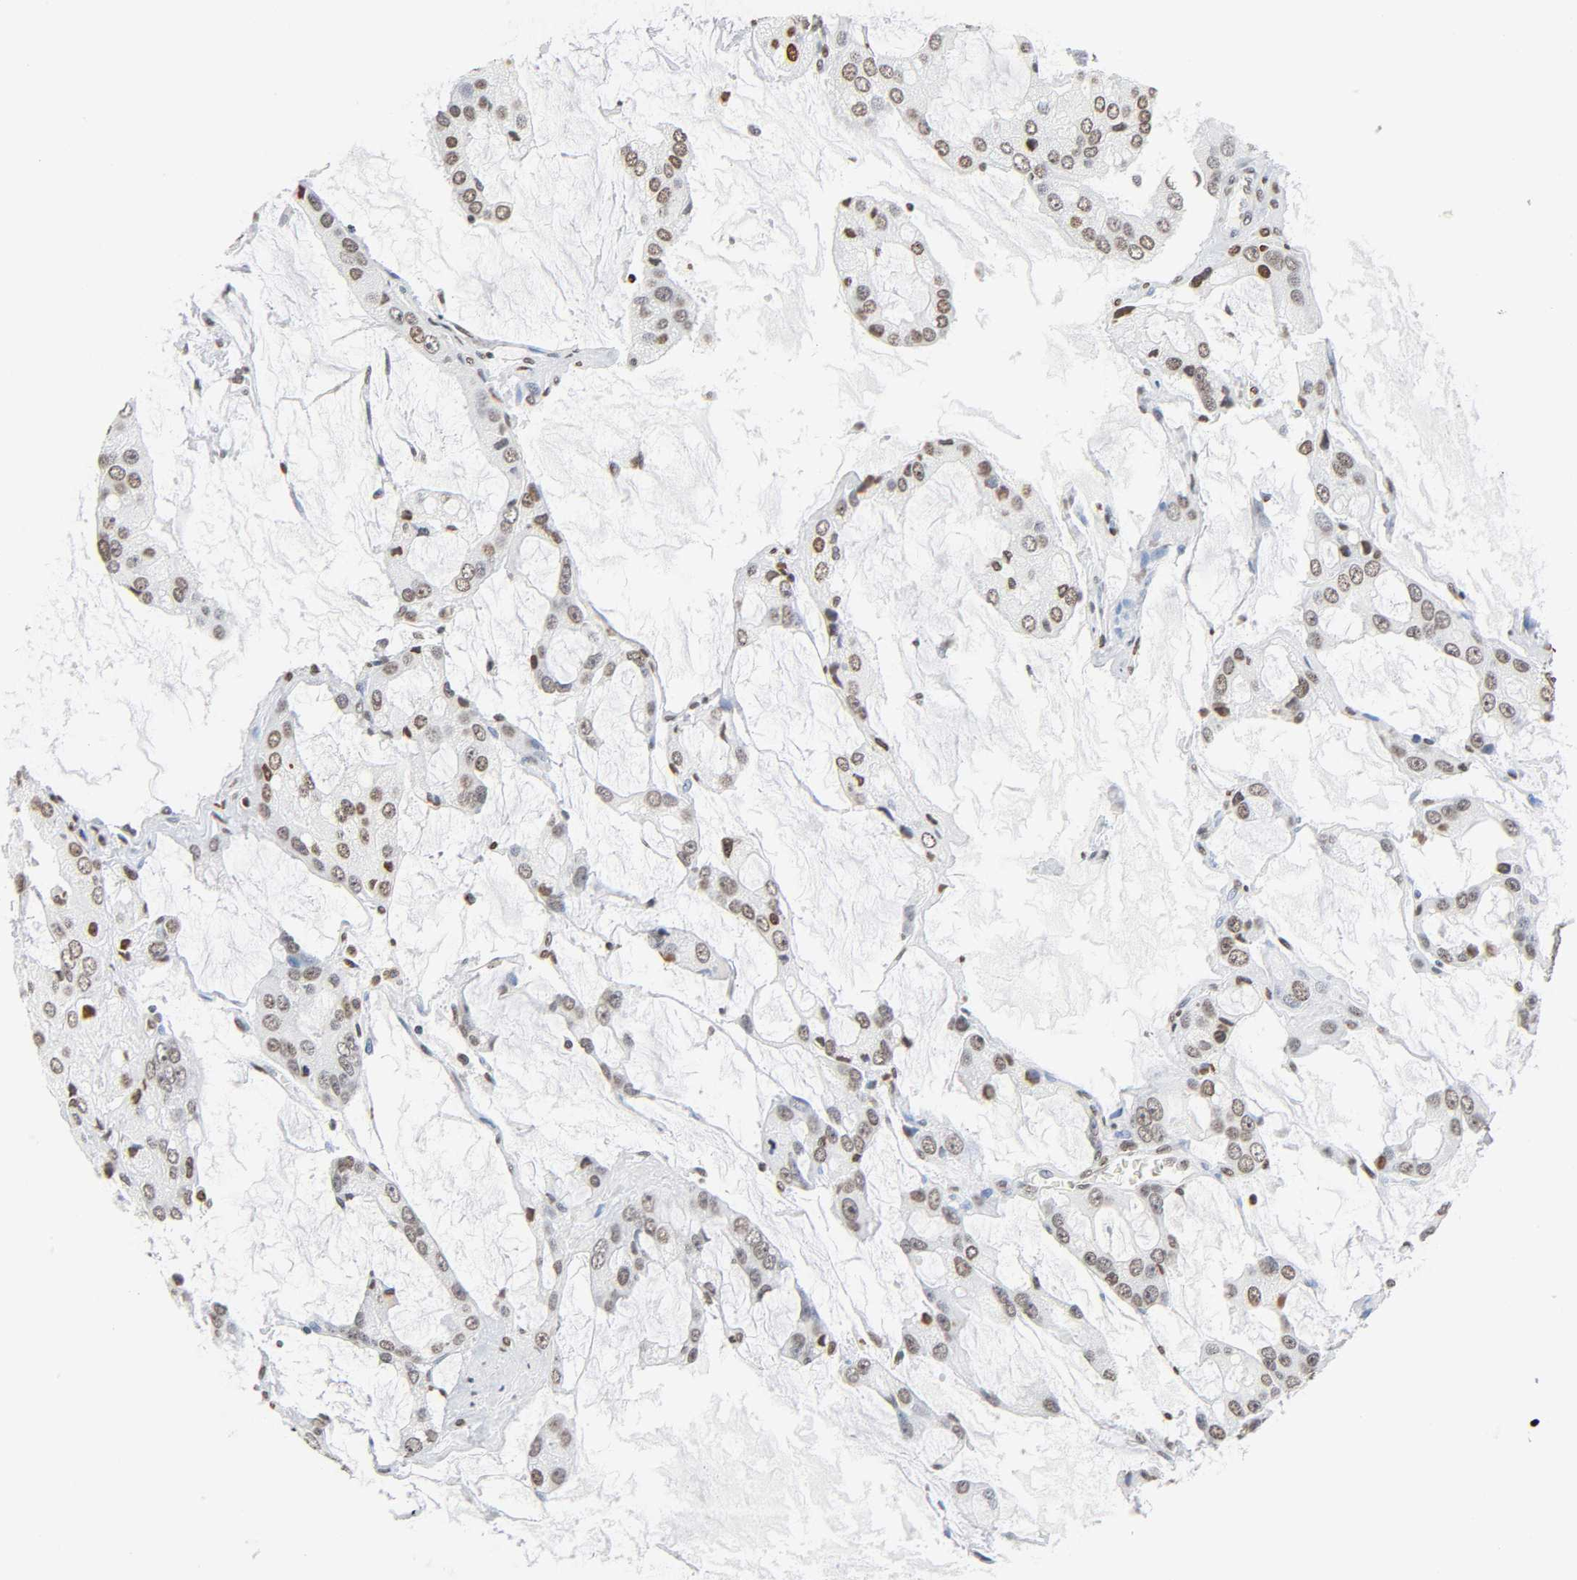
{"staining": {"intensity": "moderate", "quantity": ">75%", "location": "nuclear"}, "tissue": "prostate cancer", "cell_type": "Tumor cells", "image_type": "cancer", "snomed": [{"axis": "morphology", "description": "Adenocarcinoma, High grade"}, {"axis": "topography", "description": "Prostate"}], "caption": "The micrograph reveals immunohistochemical staining of prostate high-grade adenocarcinoma. There is moderate nuclear expression is identified in about >75% of tumor cells.", "gene": "HOXA6", "patient": {"sex": "male", "age": 67}}